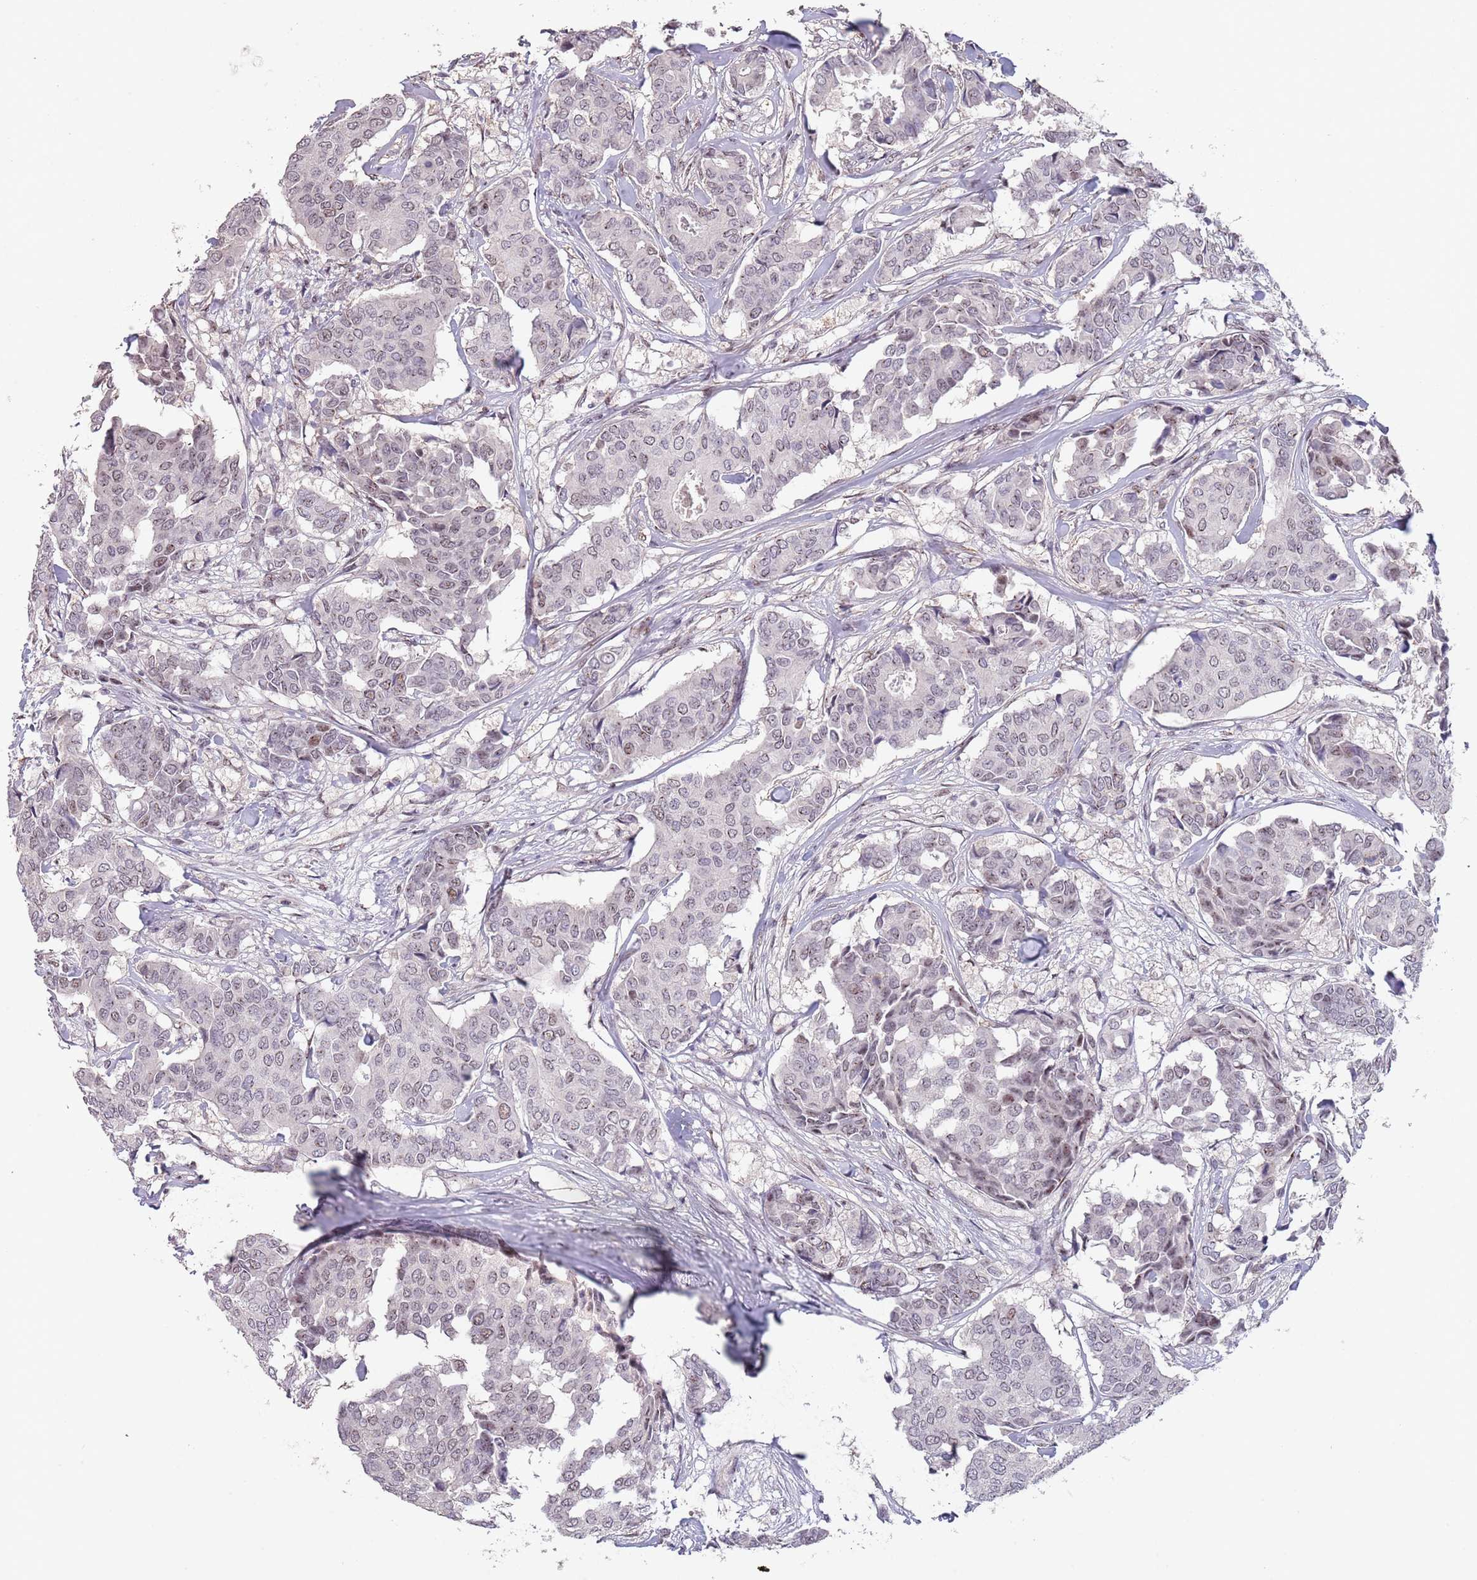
{"staining": {"intensity": "weak", "quantity": "25%-75%", "location": "nuclear"}, "tissue": "breast cancer", "cell_type": "Tumor cells", "image_type": "cancer", "snomed": [{"axis": "morphology", "description": "Duct carcinoma"}, {"axis": "topography", "description": "Breast"}], "caption": "Approximately 25%-75% of tumor cells in breast infiltrating ductal carcinoma reveal weak nuclear protein positivity as visualized by brown immunohistochemical staining.", "gene": "CIZ1", "patient": {"sex": "female", "age": 75}}